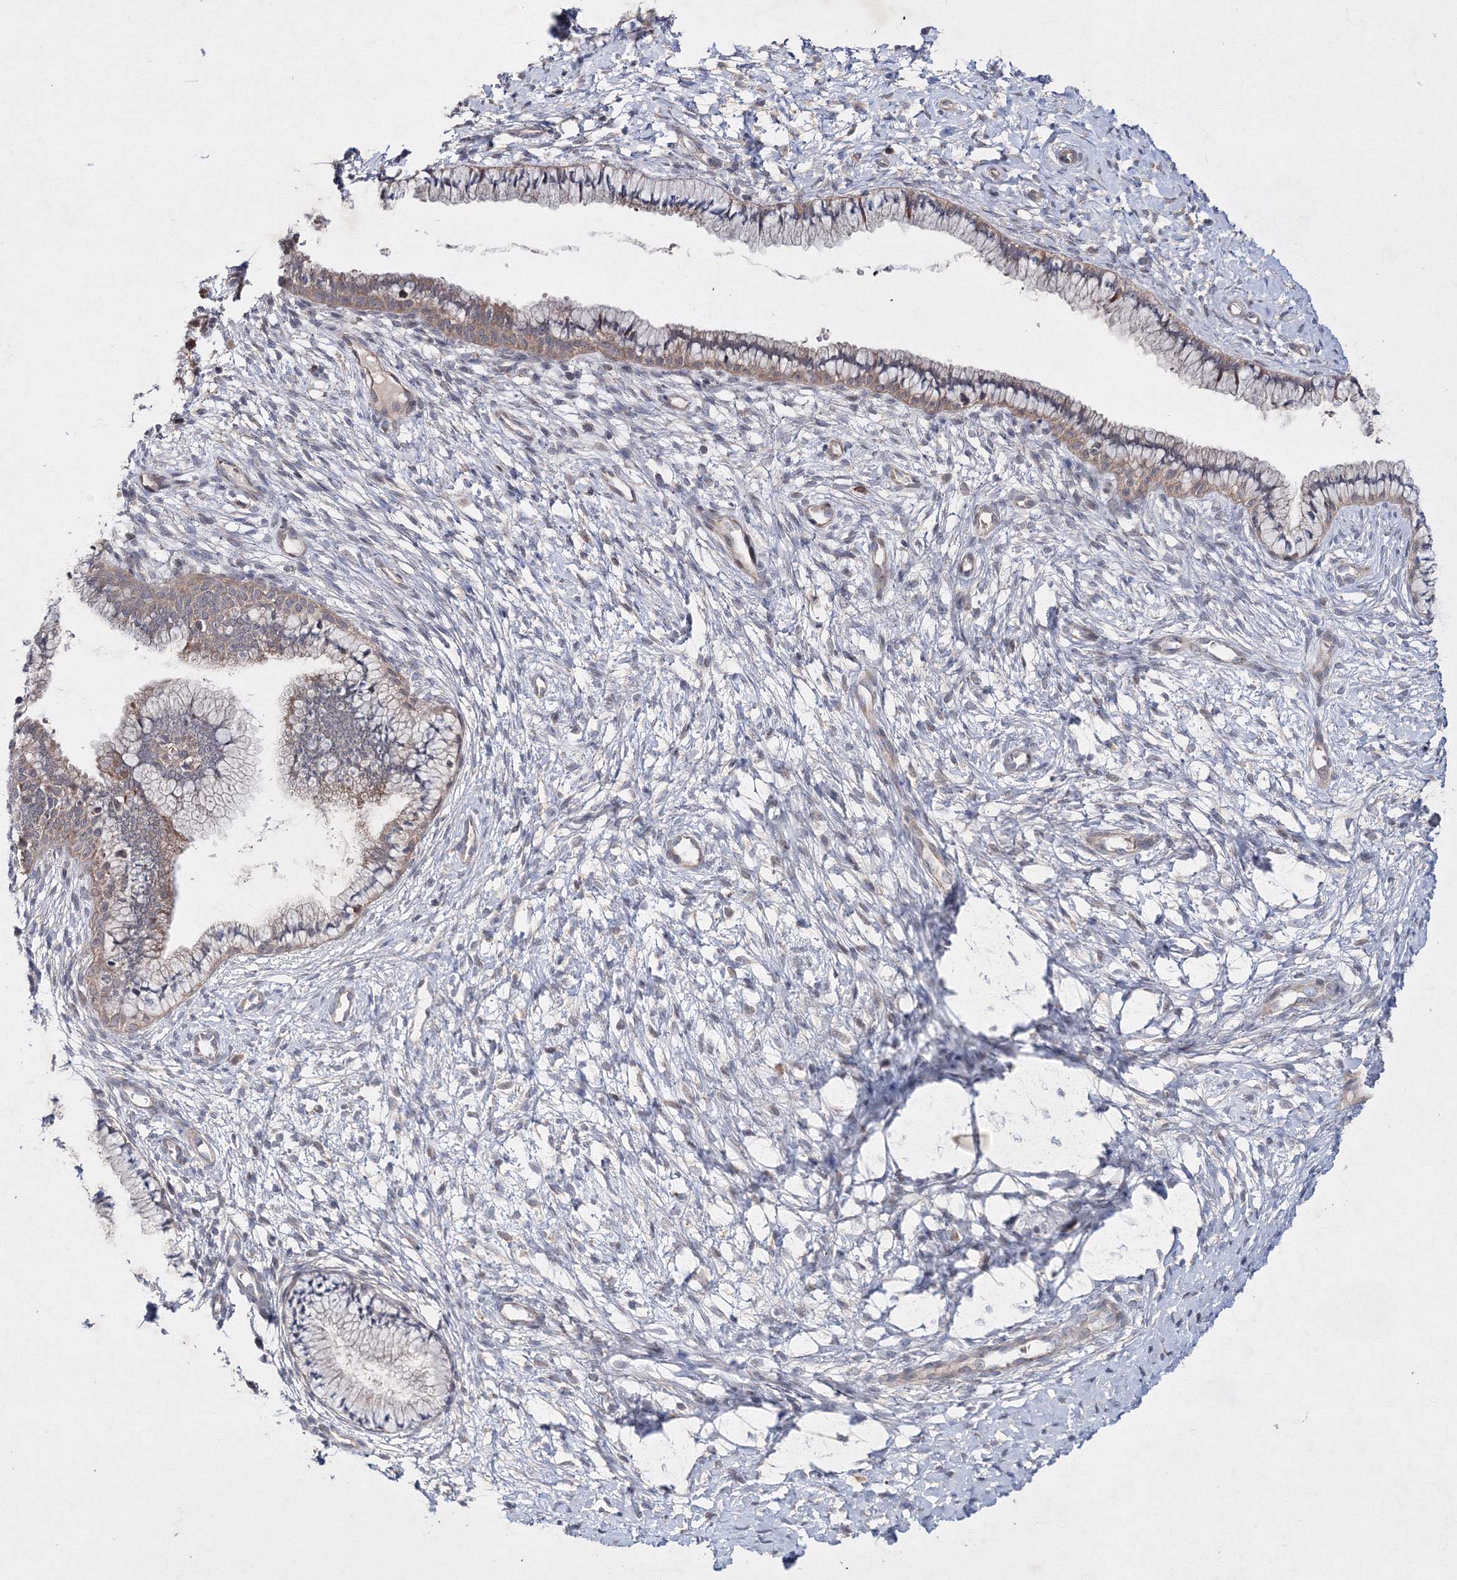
{"staining": {"intensity": "weak", "quantity": "<25%", "location": "cytoplasmic/membranous"}, "tissue": "cervix", "cell_type": "Glandular cells", "image_type": "normal", "snomed": [{"axis": "morphology", "description": "Normal tissue, NOS"}, {"axis": "topography", "description": "Cervix"}], "caption": "Glandular cells show no significant expression in unremarkable cervix. (Brightfield microscopy of DAB immunohistochemistry at high magnification).", "gene": "GFM1", "patient": {"sex": "female", "age": 36}}